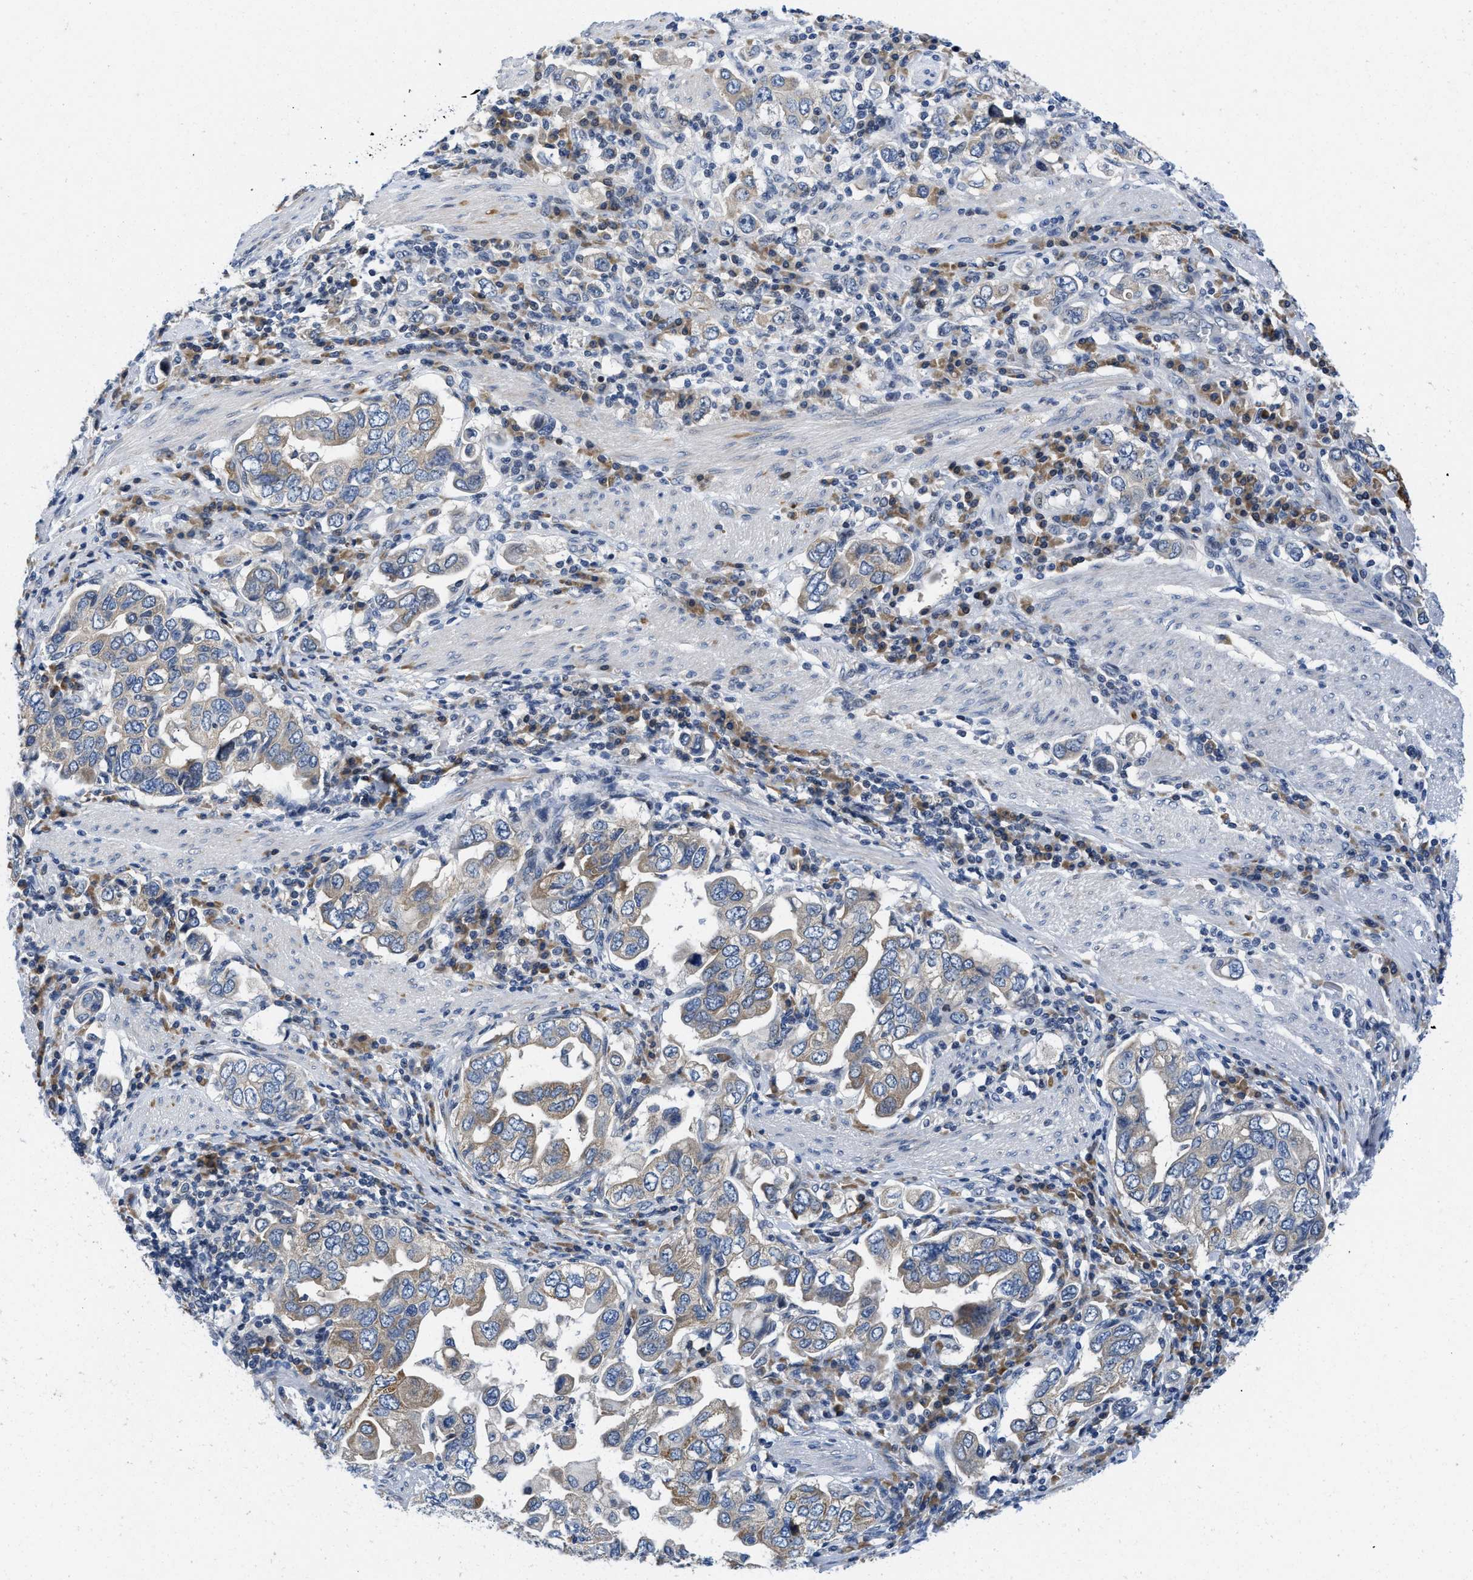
{"staining": {"intensity": "weak", "quantity": "25%-75%", "location": "cytoplasmic/membranous"}, "tissue": "stomach cancer", "cell_type": "Tumor cells", "image_type": "cancer", "snomed": [{"axis": "morphology", "description": "Adenocarcinoma, NOS"}, {"axis": "topography", "description": "Stomach, upper"}], "caption": "Immunohistochemistry photomicrograph of neoplastic tissue: human stomach cancer (adenocarcinoma) stained using immunohistochemistry exhibits low levels of weak protein expression localized specifically in the cytoplasmic/membranous of tumor cells, appearing as a cytoplasmic/membranous brown color.", "gene": "IKBKE", "patient": {"sex": "male", "age": 62}}